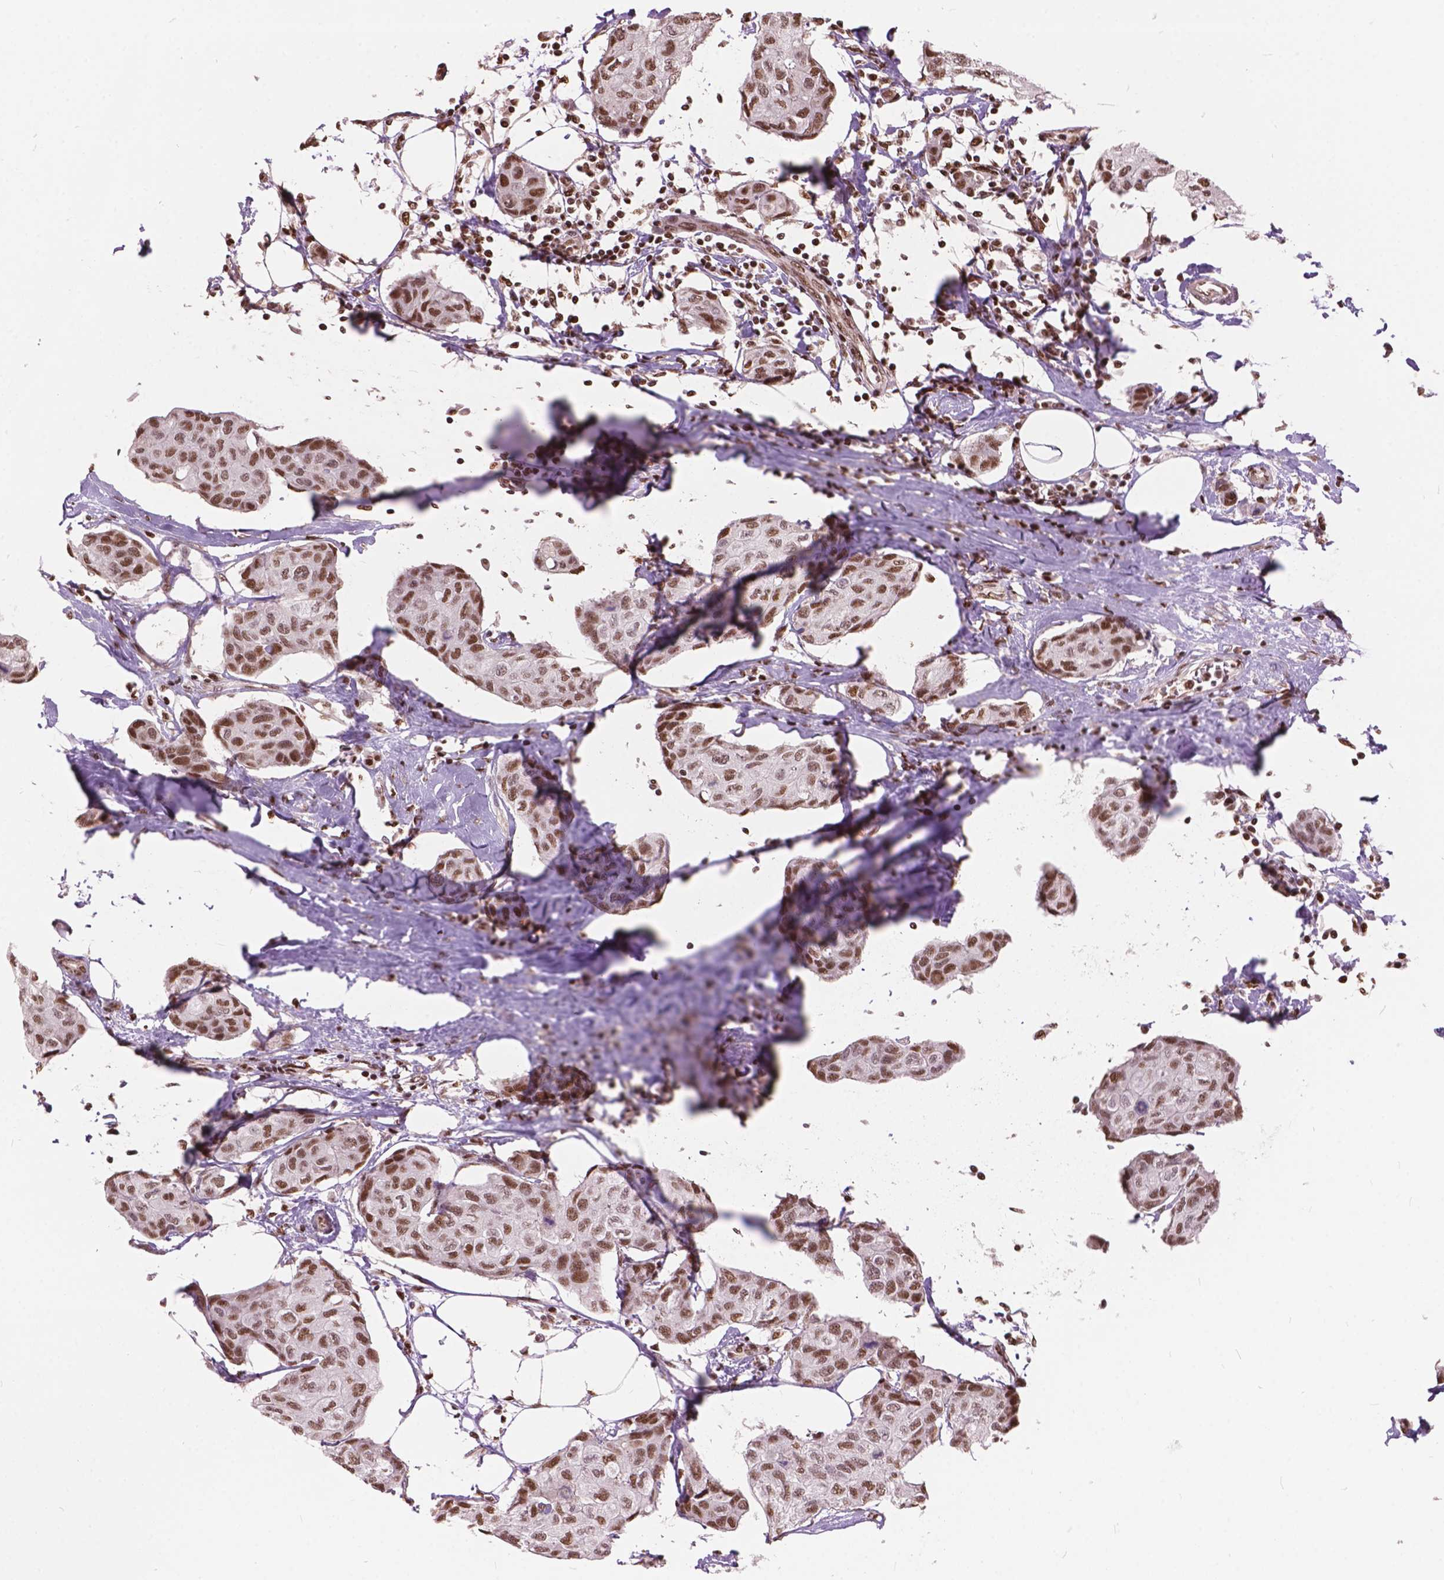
{"staining": {"intensity": "moderate", "quantity": ">75%", "location": "nuclear"}, "tissue": "breast cancer", "cell_type": "Tumor cells", "image_type": "cancer", "snomed": [{"axis": "morphology", "description": "Duct carcinoma"}, {"axis": "topography", "description": "Breast"}], "caption": "Brown immunohistochemical staining in human invasive ductal carcinoma (breast) shows moderate nuclear staining in about >75% of tumor cells.", "gene": "ANP32B", "patient": {"sex": "female", "age": 80}}